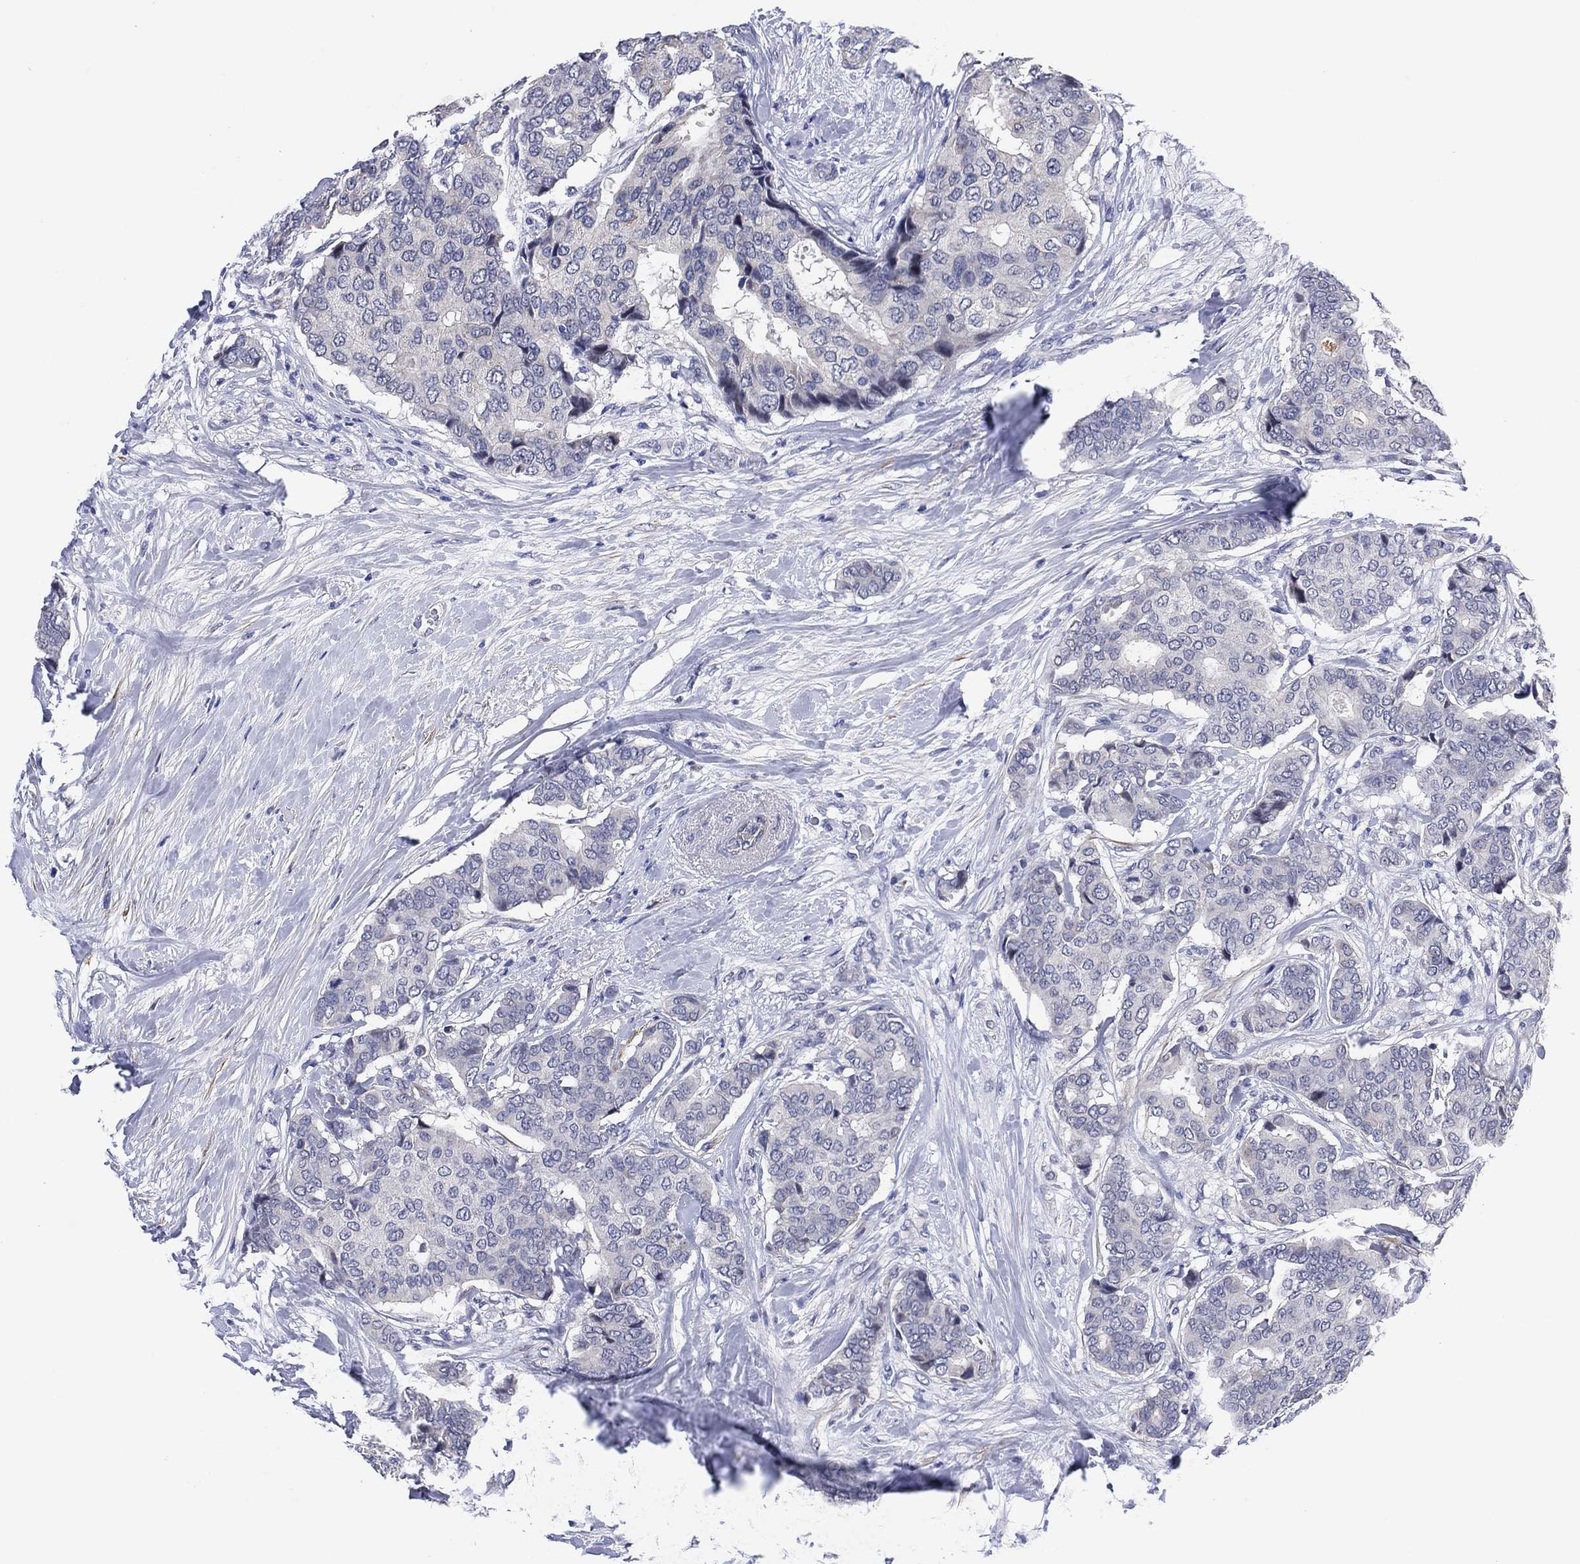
{"staining": {"intensity": "negative", "quantity": "none", "location": "none"}, "tissue": "breast cancer", "cell_type": "Tumor cells", "image_type": "cancer", "snomed": [{"axis": "morphology", "description": "Duct carcinoma"}, {"axis": "topography", "description": "Breast"}], "caption": "IHC photomicrograph of human invasive ductal carcinoma (breast) stained for a protein (brown), which displays no expression in tumor cells.", "gene": "CLIP3", "patient": {"sex": "female", "age": 75}}